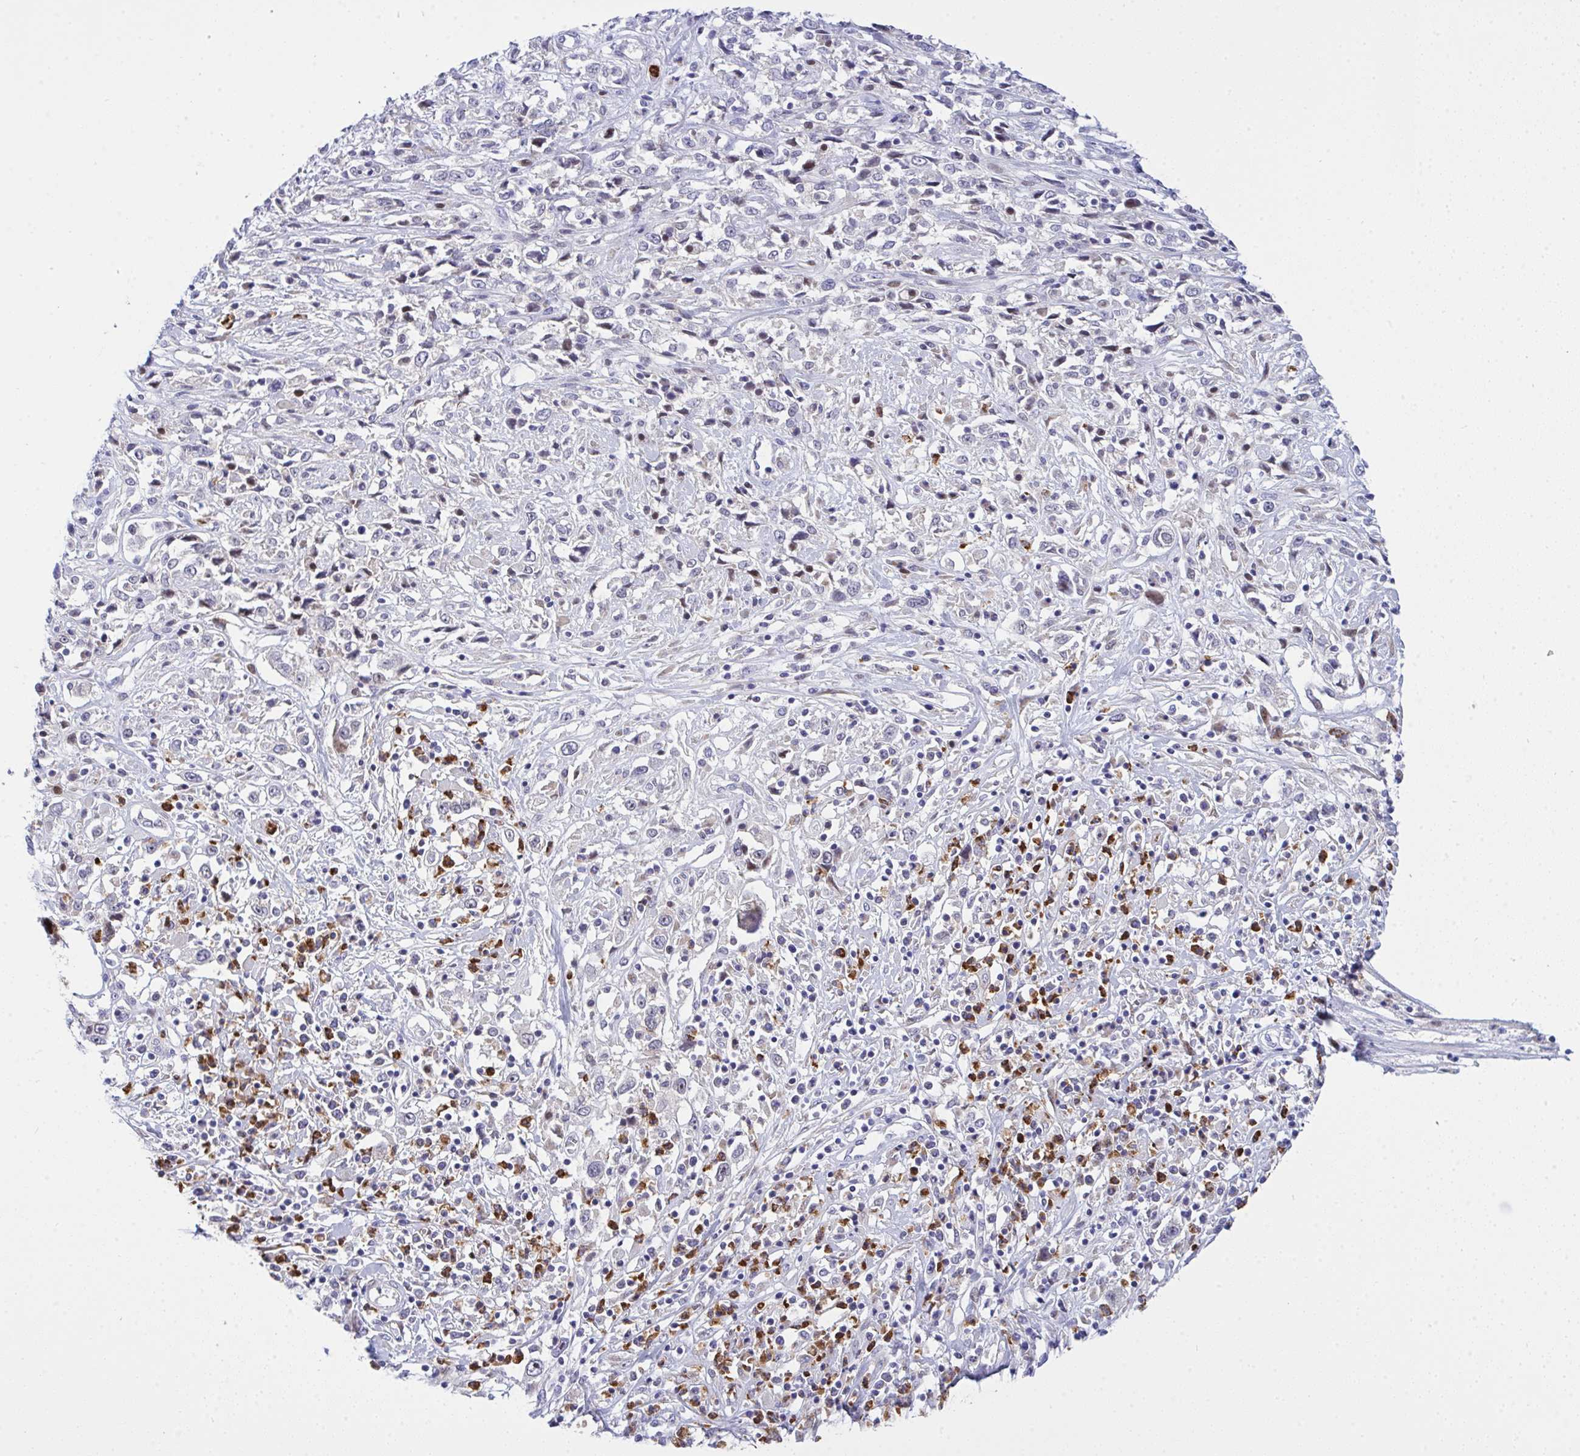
{"staining": {"intensity": "negative", "quantity": "none", "location": "none"}, "tissue": "cervical cancer", "cell_type": "Tumor cells", "image_type": "cancer", "snomed": [{"axis": "morphology", "description": "Adenocarcinoma, NOS"}, {"axis": "topography", "description": "Cervix"}], "caption": "Human cervical cancer stained for a protein using immunohistochemistry displays no positivity in tumor cells.", "gene": "ZNF554", "patient": {"sex": "female", "age": 40}}